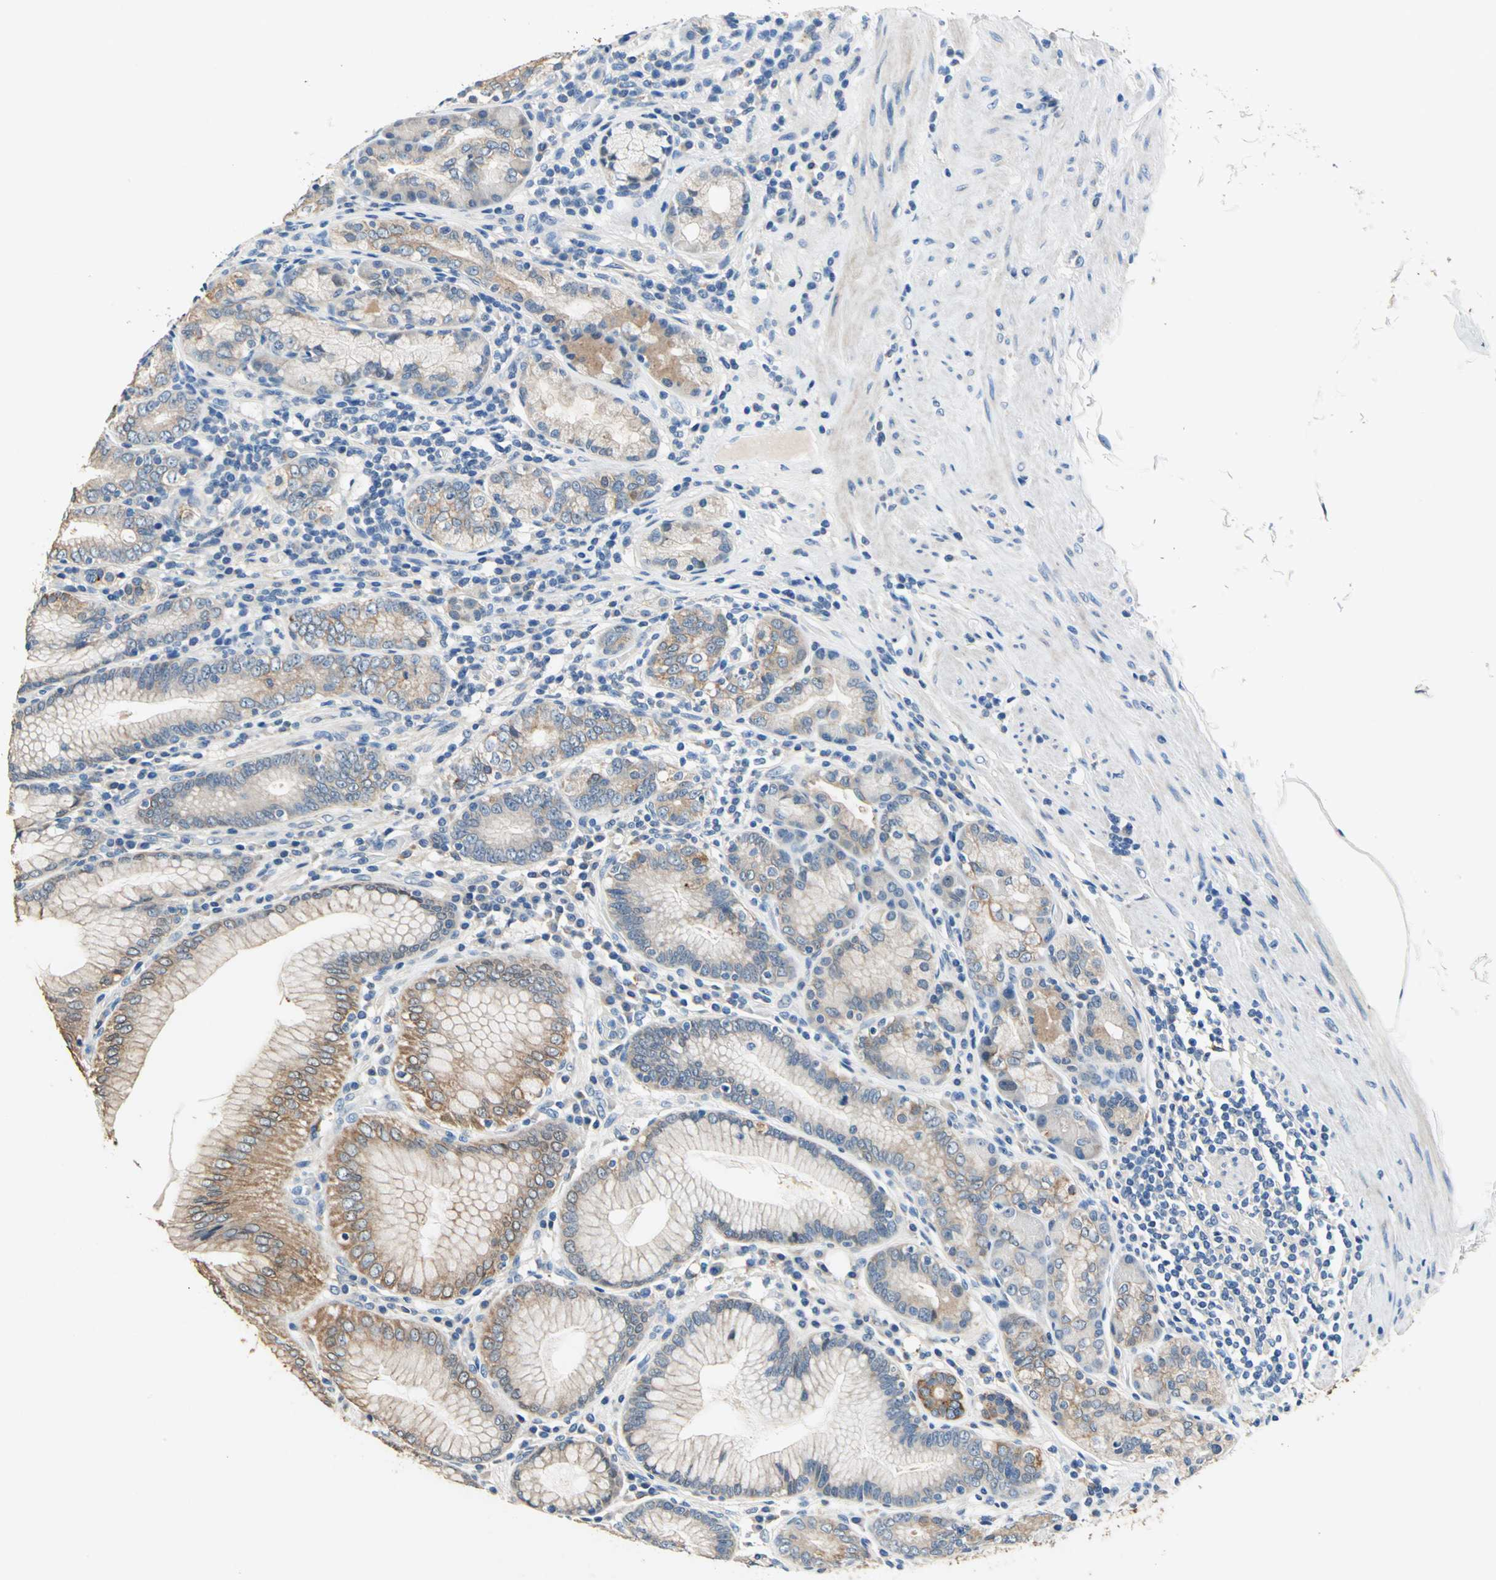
{"staining": {"intensity": "moderate", "quantity": ">75%", "location": "cytoplasmic/membranous"}, "tissue": "stomach", "cell_type": "Glandular cells", "image_type": "normal", "snomed": [{"axis": "morphology", "description": "Normal tissue, NOS"}, {"axis": "topography", "description": "Stomach, lower"}], "caption": "Stomach stained with DAB immunohistochemistry shows medium levels of moderate cytoplasmic/membranous staining in approximately >75% of glandular cells. The staining is performed using DAB (3,3'-diaminobenzidine) brown chromogen to label protein expression. The nuclei are counter-stained blue using hematoxylin.", "gene": "RASD2", "patient": {"sex": "female", "age": 76}}